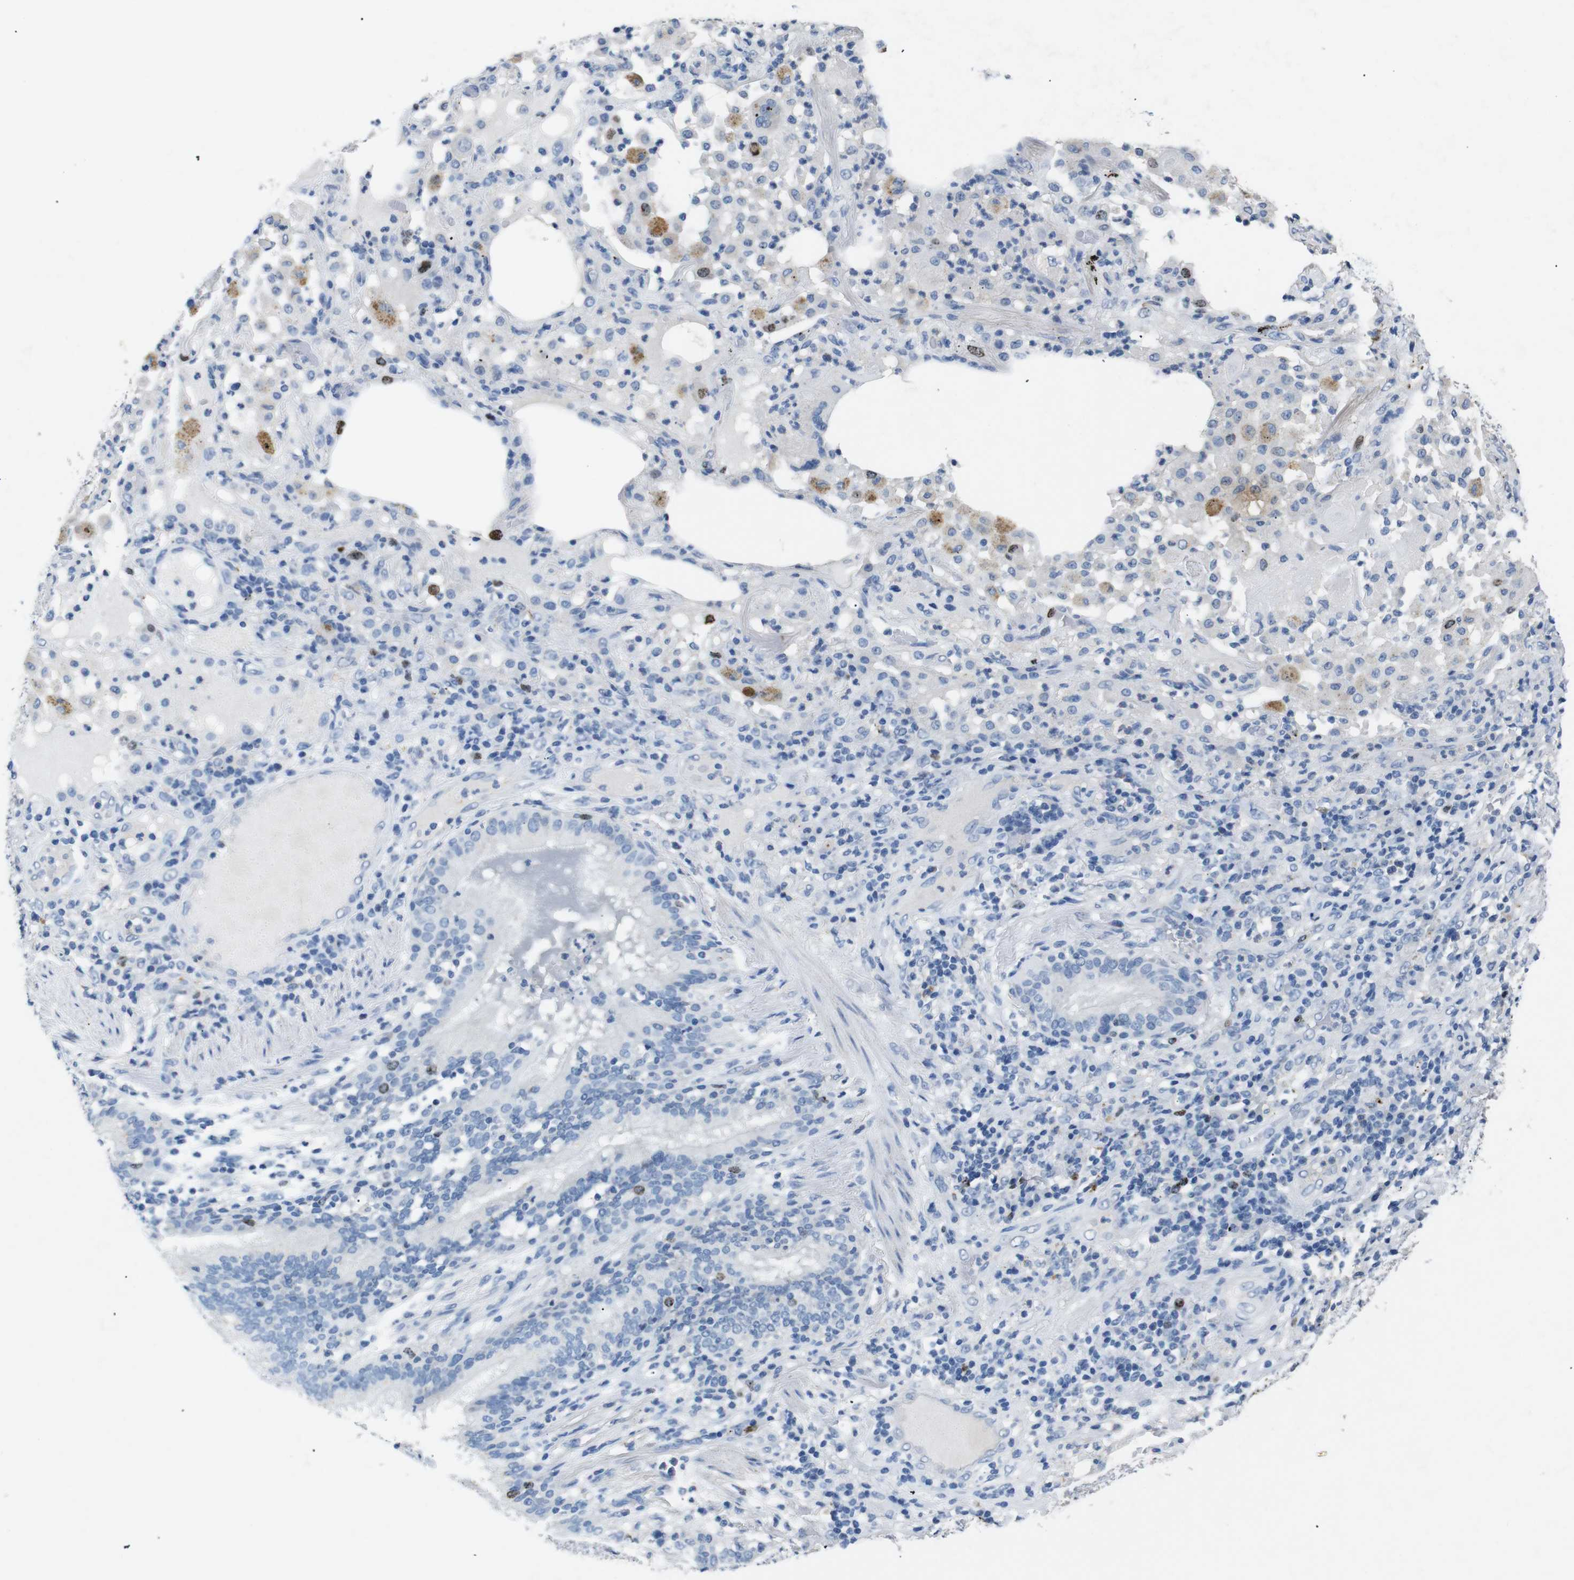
{"staining": {"intensity": "moderate", "quantity": "<25%", "location": "nuclear"}, "tissue": "lung cancer", "cell_type": "Tumor cells", "image_type": "cancer", "snomed": [{"axis": "morphology", "description": "Squamous cell carcinoma, NOS"}, {"axis": "topography", "description": "Lung"}], "caption": "Lung cancer (squamous cell carcinoma) stained with a protein marker demonstrates moderate staining in tumor cells.", "gene": "INCENP", "patient": {"sex": "male", "age": 57}}